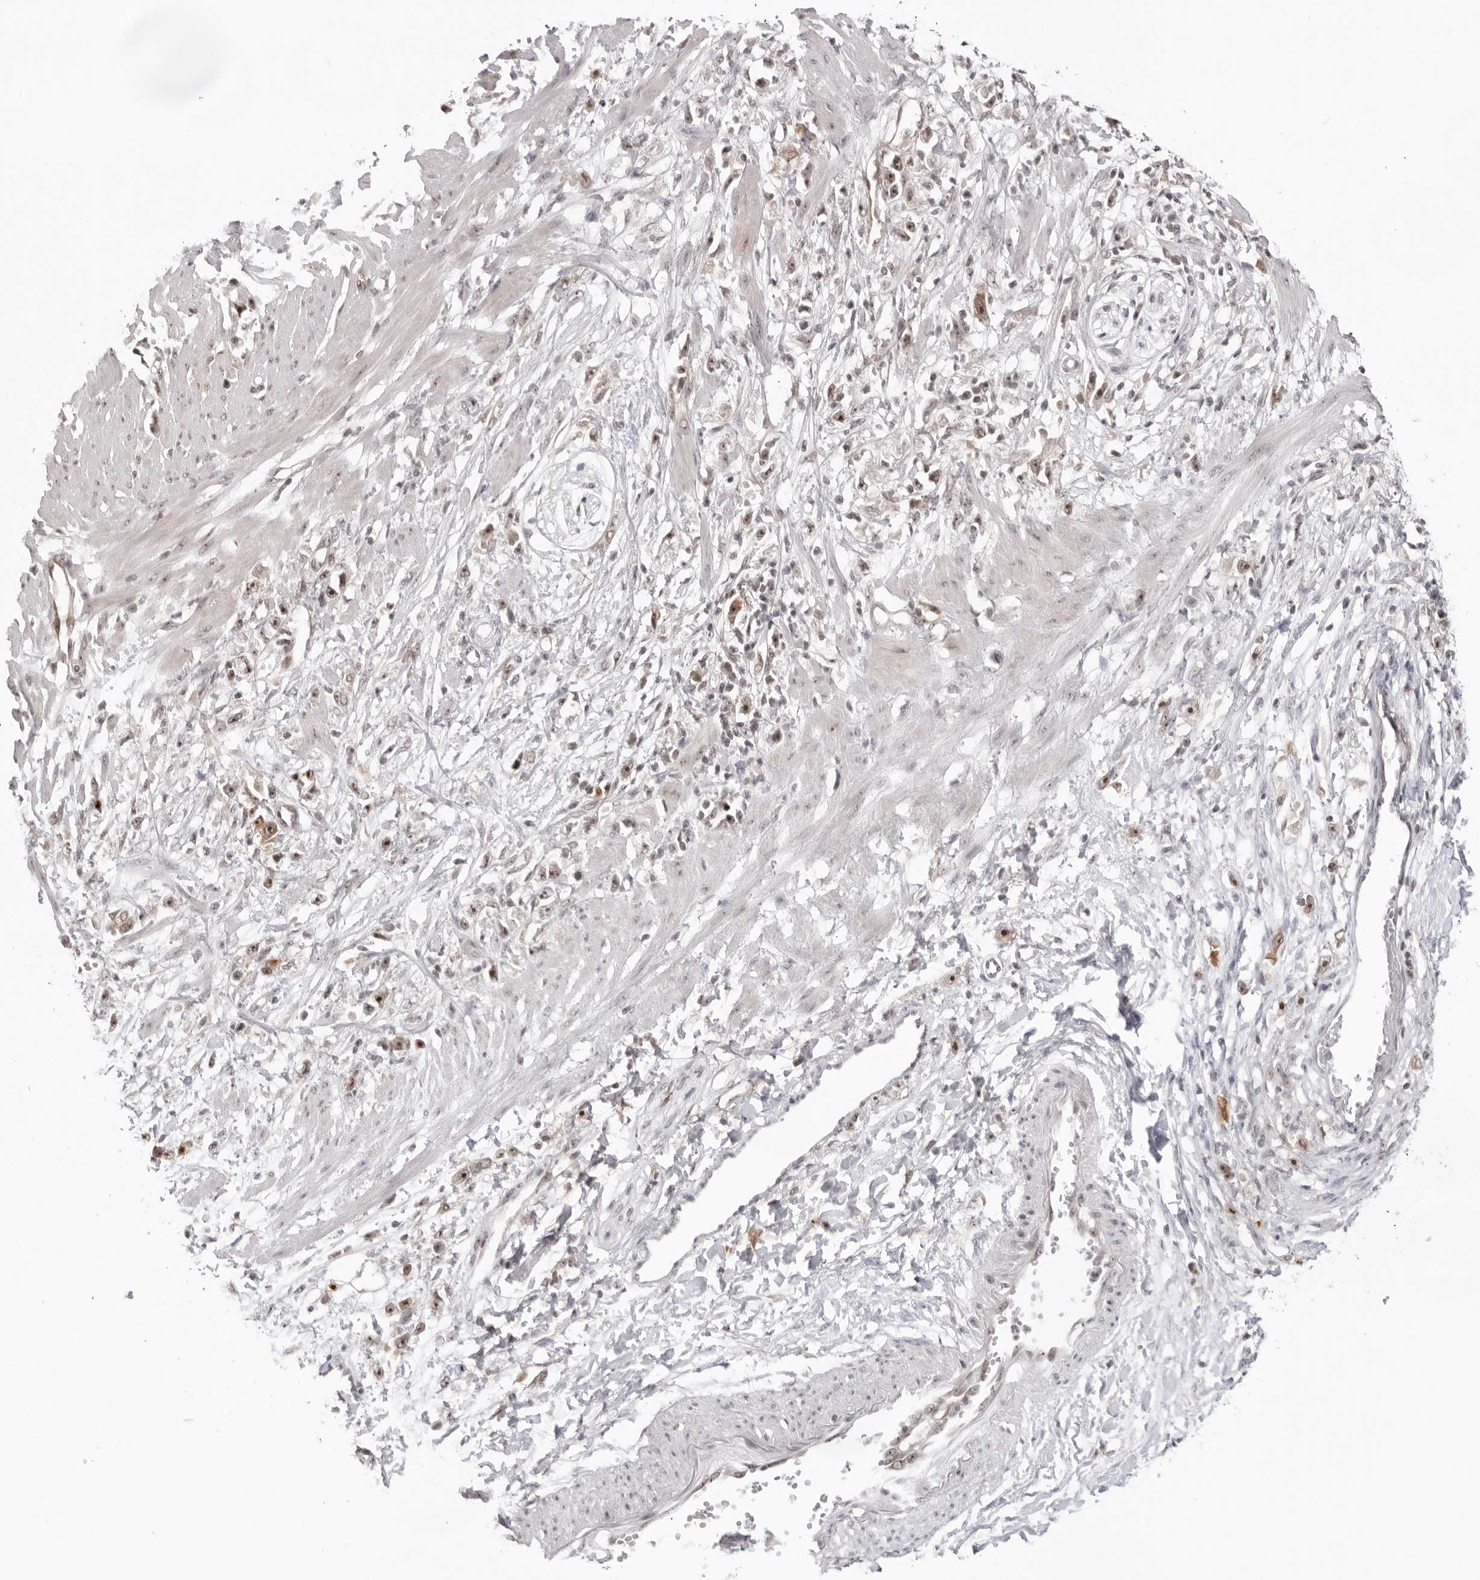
{"staining": {"intensity": "moderate", "quantity": ">75%", "location": "cytoplasmic/membranous,nuclear"}, "tissue": "stomach cancer", "cell_type": "Tumor cells", "image_type": "cancer", "snomed": [{"axis": "morphology", "description": "Adenocarcinoma, NOS"}, {"axis": "topography", "description": "Stomach"}], "caption": "Protein staining reveals moderate cytoplasmic/membranous and nuclear expression in approximately >75% of tumor cells in stomach adenocarcinoma.", "gene": "EXOSC10", "patient": {"sex": "female", "age": 59}}